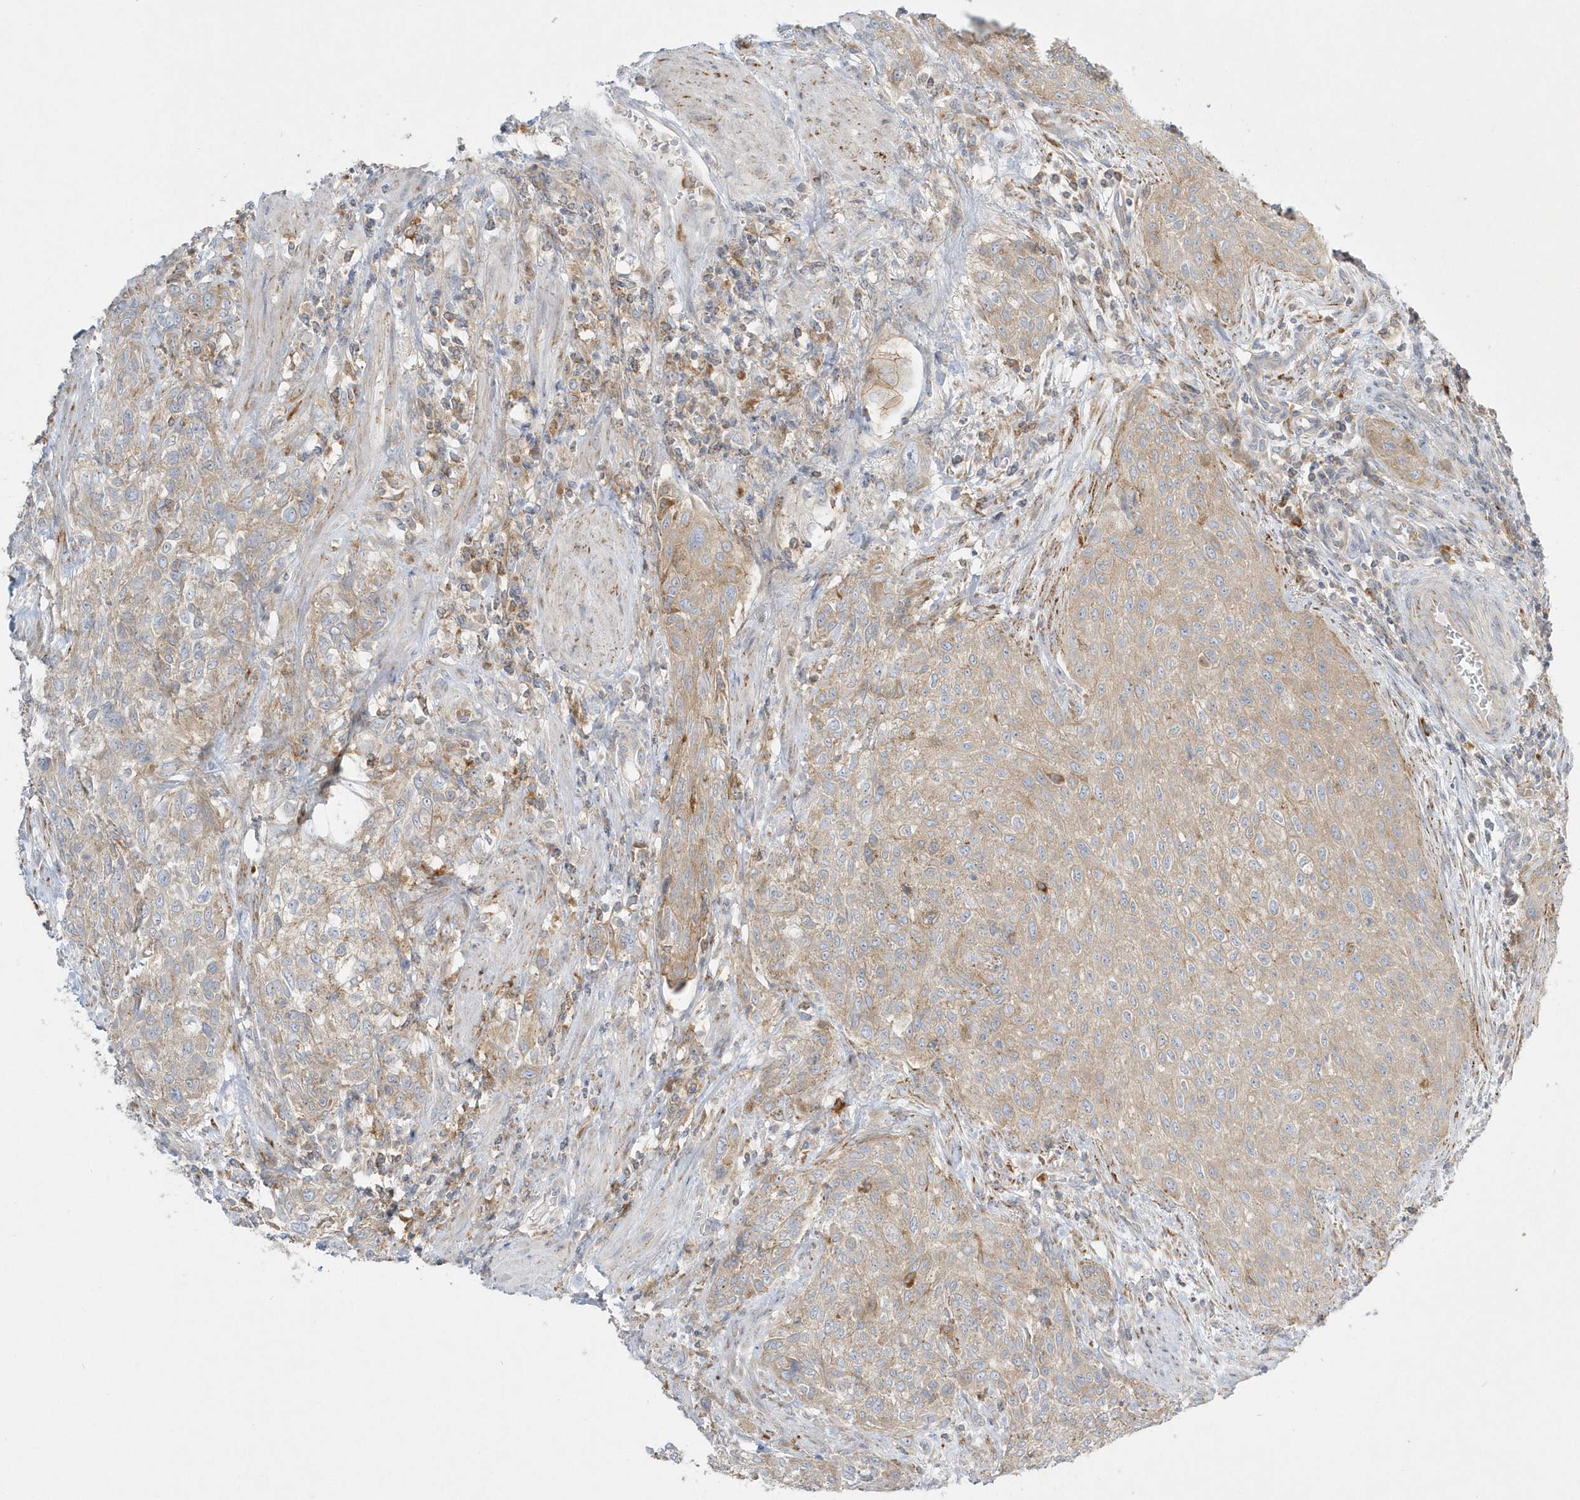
{"staining": {"intensity": "moderate", "quantity": ">75%", "location": "cytoplasmic/membranous"}, "tissue": "urothelial cancer", "cell_type": "Tumor cells", "image_type": "cancer", "snomed": [{"axis": "morphology", "description": "Urothelial carcinoma, High grade"}, {"axis": "topography", "description": "Urinary bladder"}], "caption": "The image displays immunohistochemical staining of urothelial cancer. There is moderate cytoplasmic/membranous expression is present in about >75% of tumor cells.", "gene": "DNAJC18", "patient": {"sex": "male", "age": 35}}